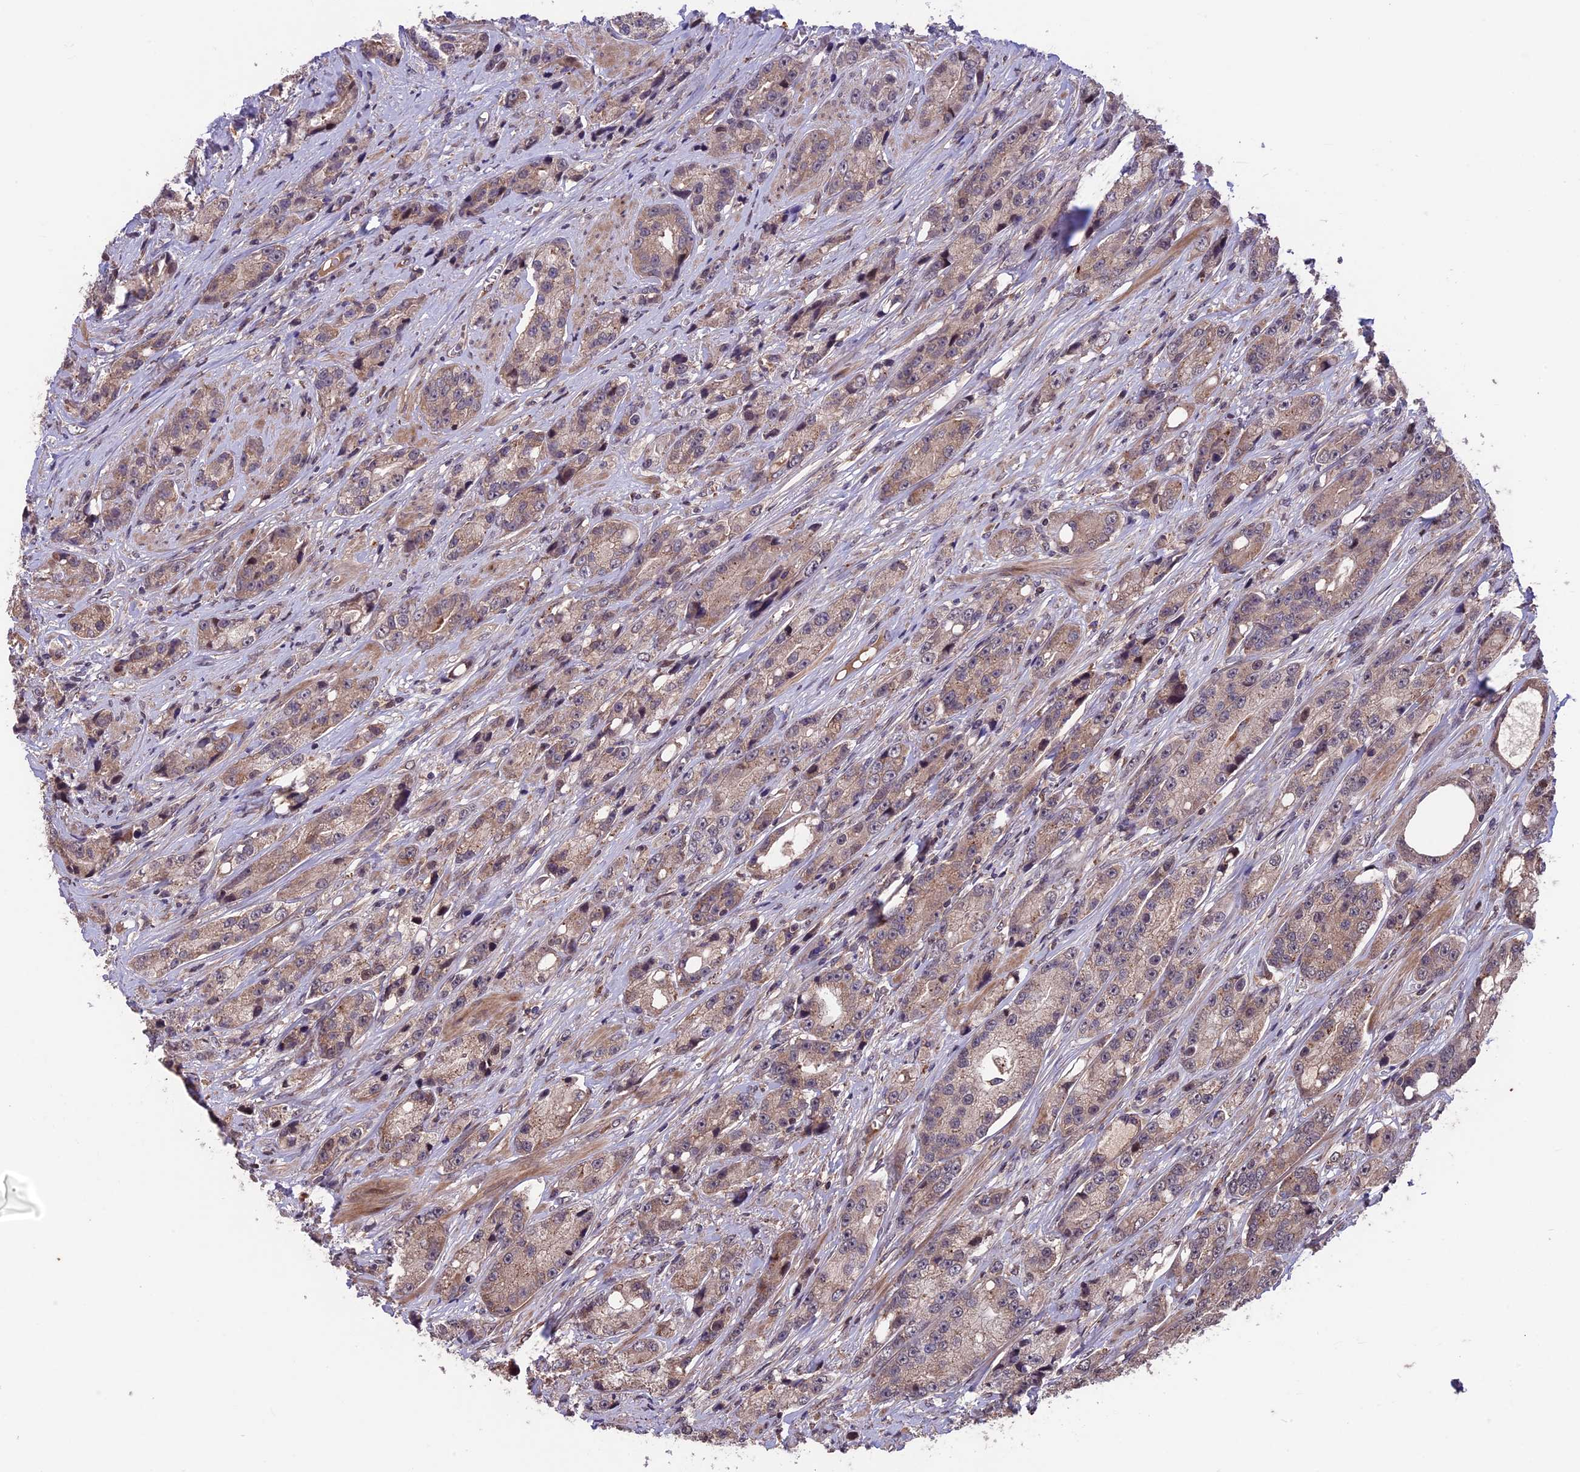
{"staining": {"intensity": "weak", "quantity": "25%-75%", "location": "cytoplasmic/membranous"}, "tissue": "prostate cancer", "cell_type": "Tumor cells", "image_type": "cancer", "snomed": [{"axis": "morphology", "description": "Adenocarcinoma, High grade"}, {"axis": "topography", "description": "Prostate"}], "caption": "An IHC micrograph of neoplastic tissue is shown. Protein staining in brown labels weak cytoplasmic/membranous positivity in prostate cancer within tumor cells. (IHC, brightfield microscopy, high magnification).", "gene": "ZNF598", "patient": {"sex": "male", "age": 74}}